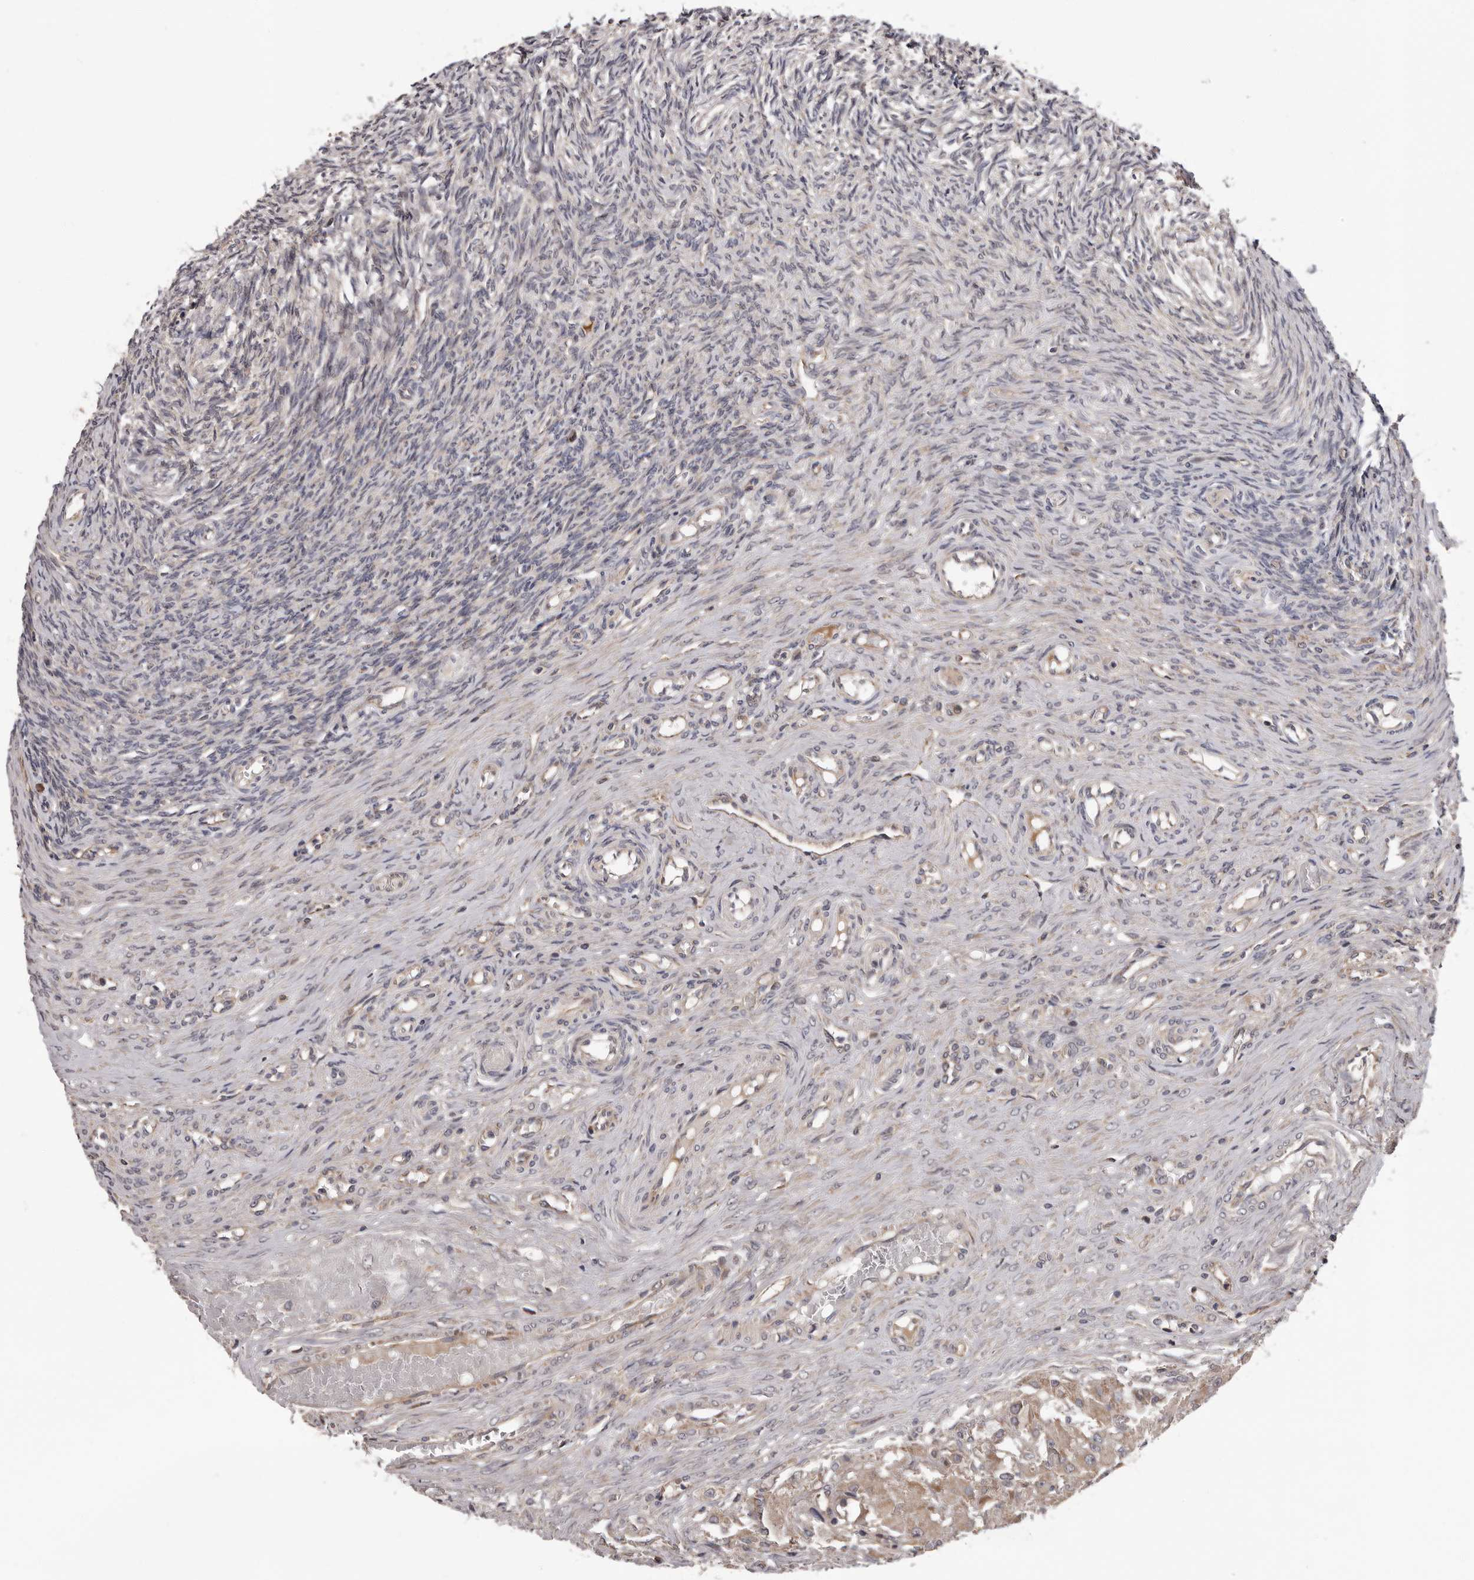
{"staining": {"intensity": "moderate", "quantity": ">75%", "location": "cytoplasmic/membranous"}, "tissue": "ovary", "cell_type": "Follicle cells", "image_type": "normal", "snomed": [{"axis": "morphology", "description": "Adenocarcinoma, NOS"}, {"axis": "topography", "description": "Endometrium"}], "caption": "Follicle cells show moderate cytoplasmic/membranous positivity in about >75% of cells in benign ovary.", "gene": "VPS37A", "patient": {"sex": "female", "age": 32}}